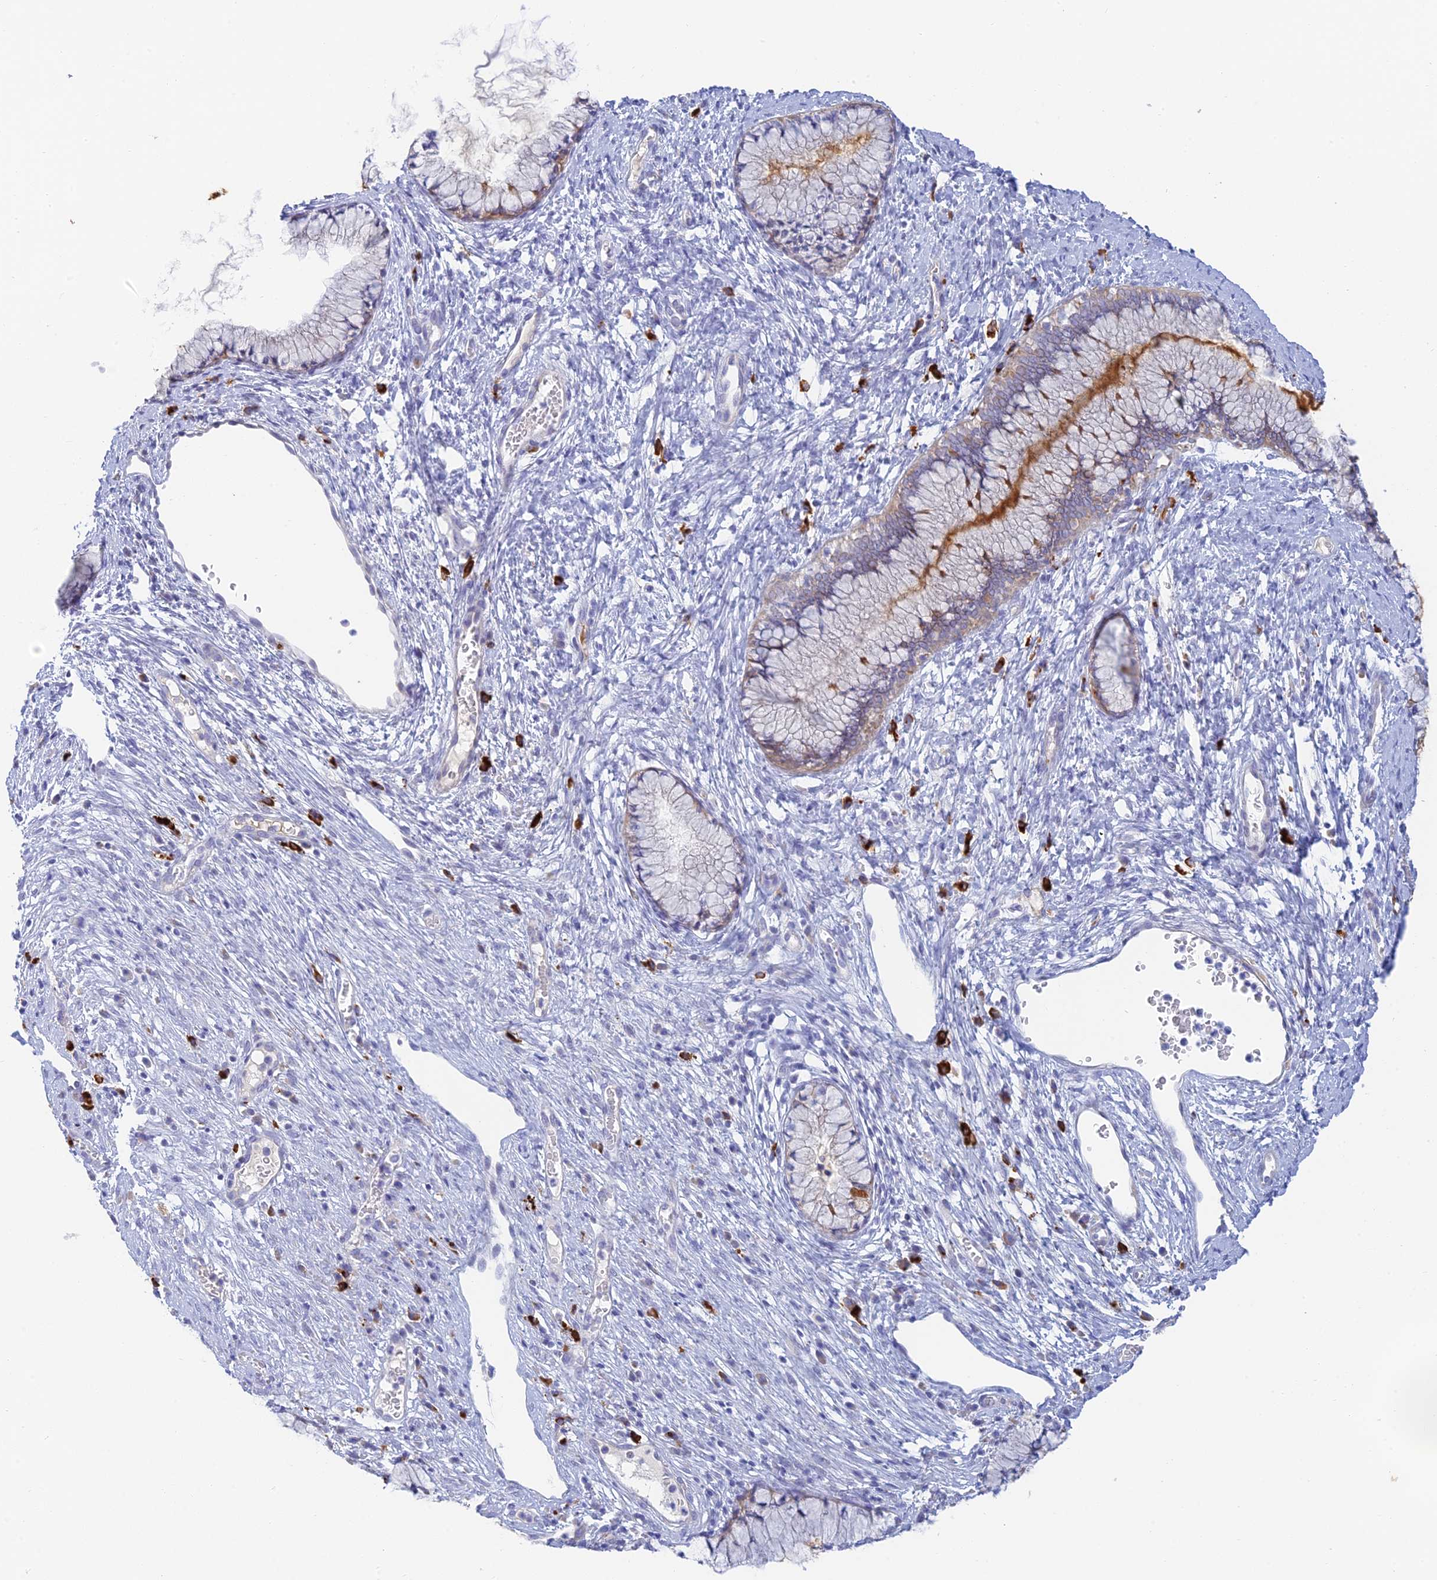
{"staining": {"intensity": "negative", "quantity": "none", "location": "none"}, "tissue": "cervix", "cell_type": "Glandular cells", "image_type": "normal", "snomed": [{"axis": "morphology", "description": "Normal tissue, NOS"}, {"axis": "topography", "description": "Cervix"}], "caption": "Photomicrograph shows no protein positivity in glandular cells of benign cervix. The staining is performed using DAB brown chromogen with nuclei counter-stained in using hematoxylin.", "gene": "CEP152", "patient": {"sex": "female", "age": 42}}